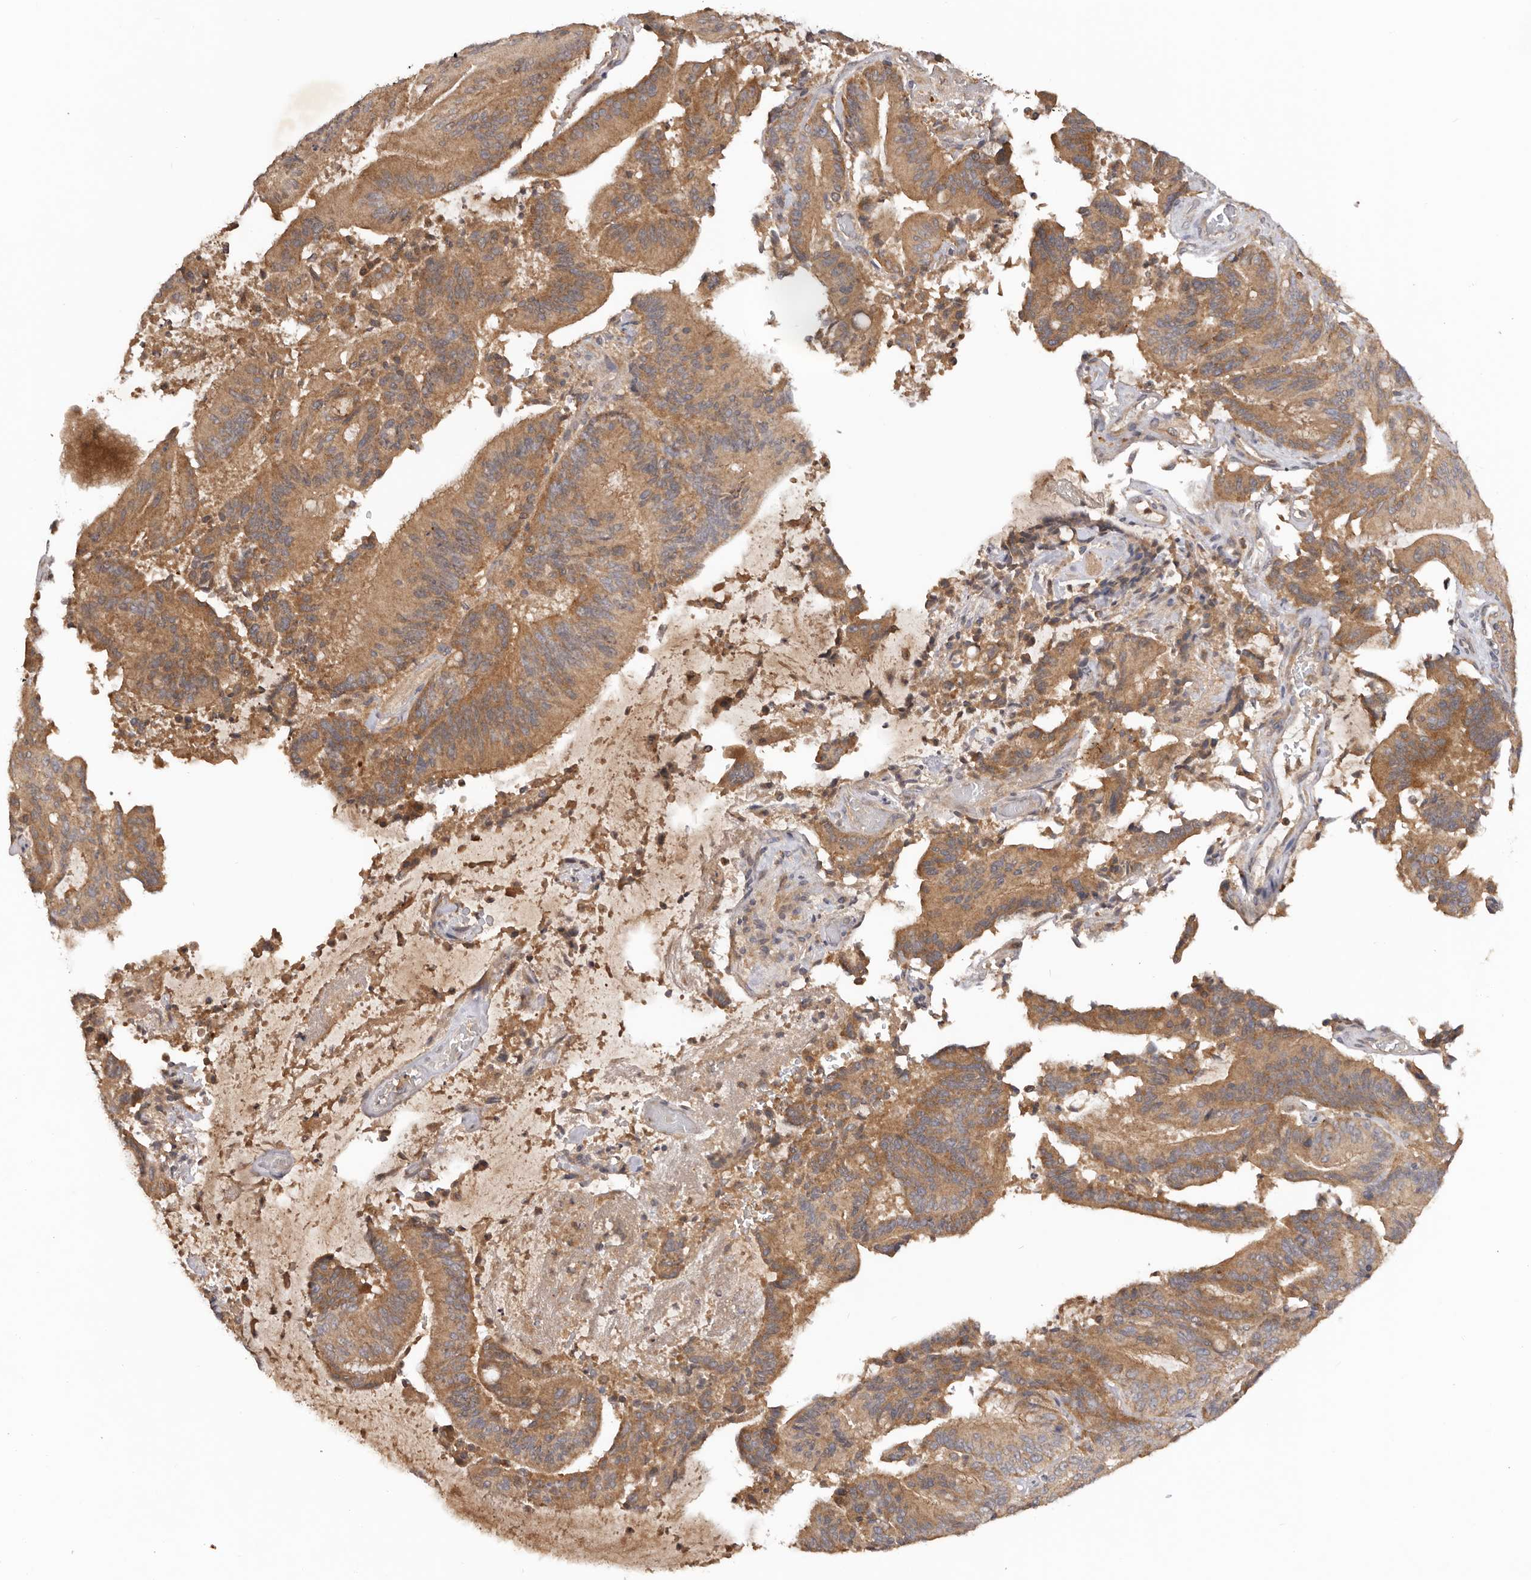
{"staining": {"intensity": "moderate", "quantity": ">75%", "location": "cytoplasmic/membranous"}, "tissue": "liver cancer", "cell_type": "Tumor cells", "image_type": "cancer", "snomed": [{"axis": "morphology", "description": "Normal tissue, NOS"}, {"axis": "morphology", "description": "Cholangiocarcinoma"}, {"axis": "topography", "description": "Liver"}, {"axis": "topography", "description": "Peripheral nerve tissue"}], "caption": "IHC staining of liver cholangiocarcinoma, which reveals medium levels of moderate cytoplasmic/membranous positivity in approximately >75% of tumor cells indicating moderate cytoplasmic/membranous protein expression. The staining was performed using DAB (3,3'-diaminobenzidine) (brown) for protein detection and nuclei were counterstained in hematoxylin (blue).", "gene": "PKIB", "patient": {"sex": "female", "age": 73}}